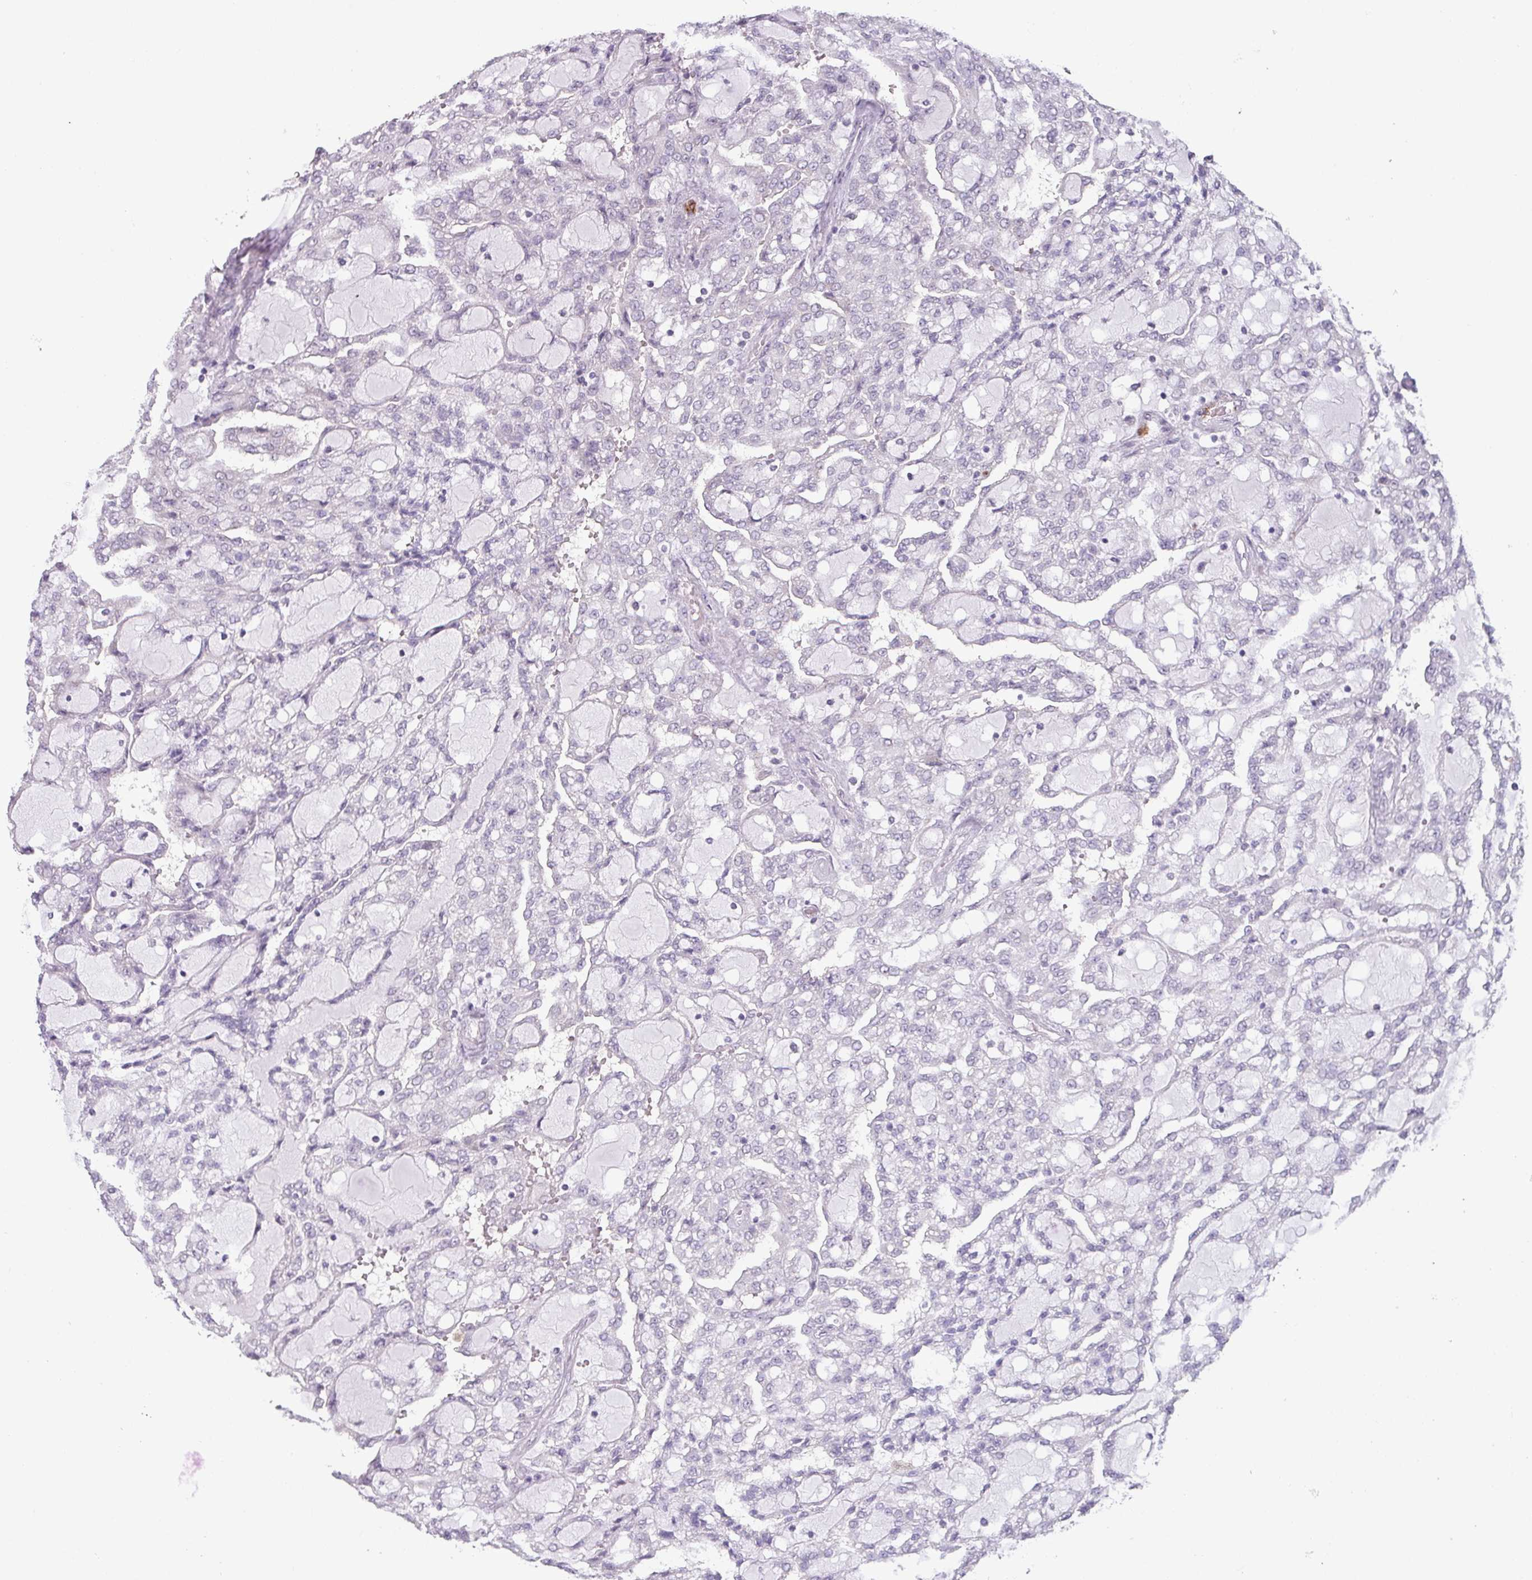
{"staining": {"intensity": "negative", "quantity": "none", "location": "none"}, "tissue": "renal cancer", "cell_type": "Tumor cells", "image_type": "cancer", "snomed": [{"axis": "morphology", "description": "Adenocarcinoma, NOS"}, {"axis": "topography", "description": "Kidney"}], "caption": "DAB (3,3'-diaminobenzidine) immunohistochemical staining of renal adenocarcinoma demonstrates no significant expression in tumor cells.", "gene": "MAGEC3", "patient": {"sex": "male", "age": 63}}